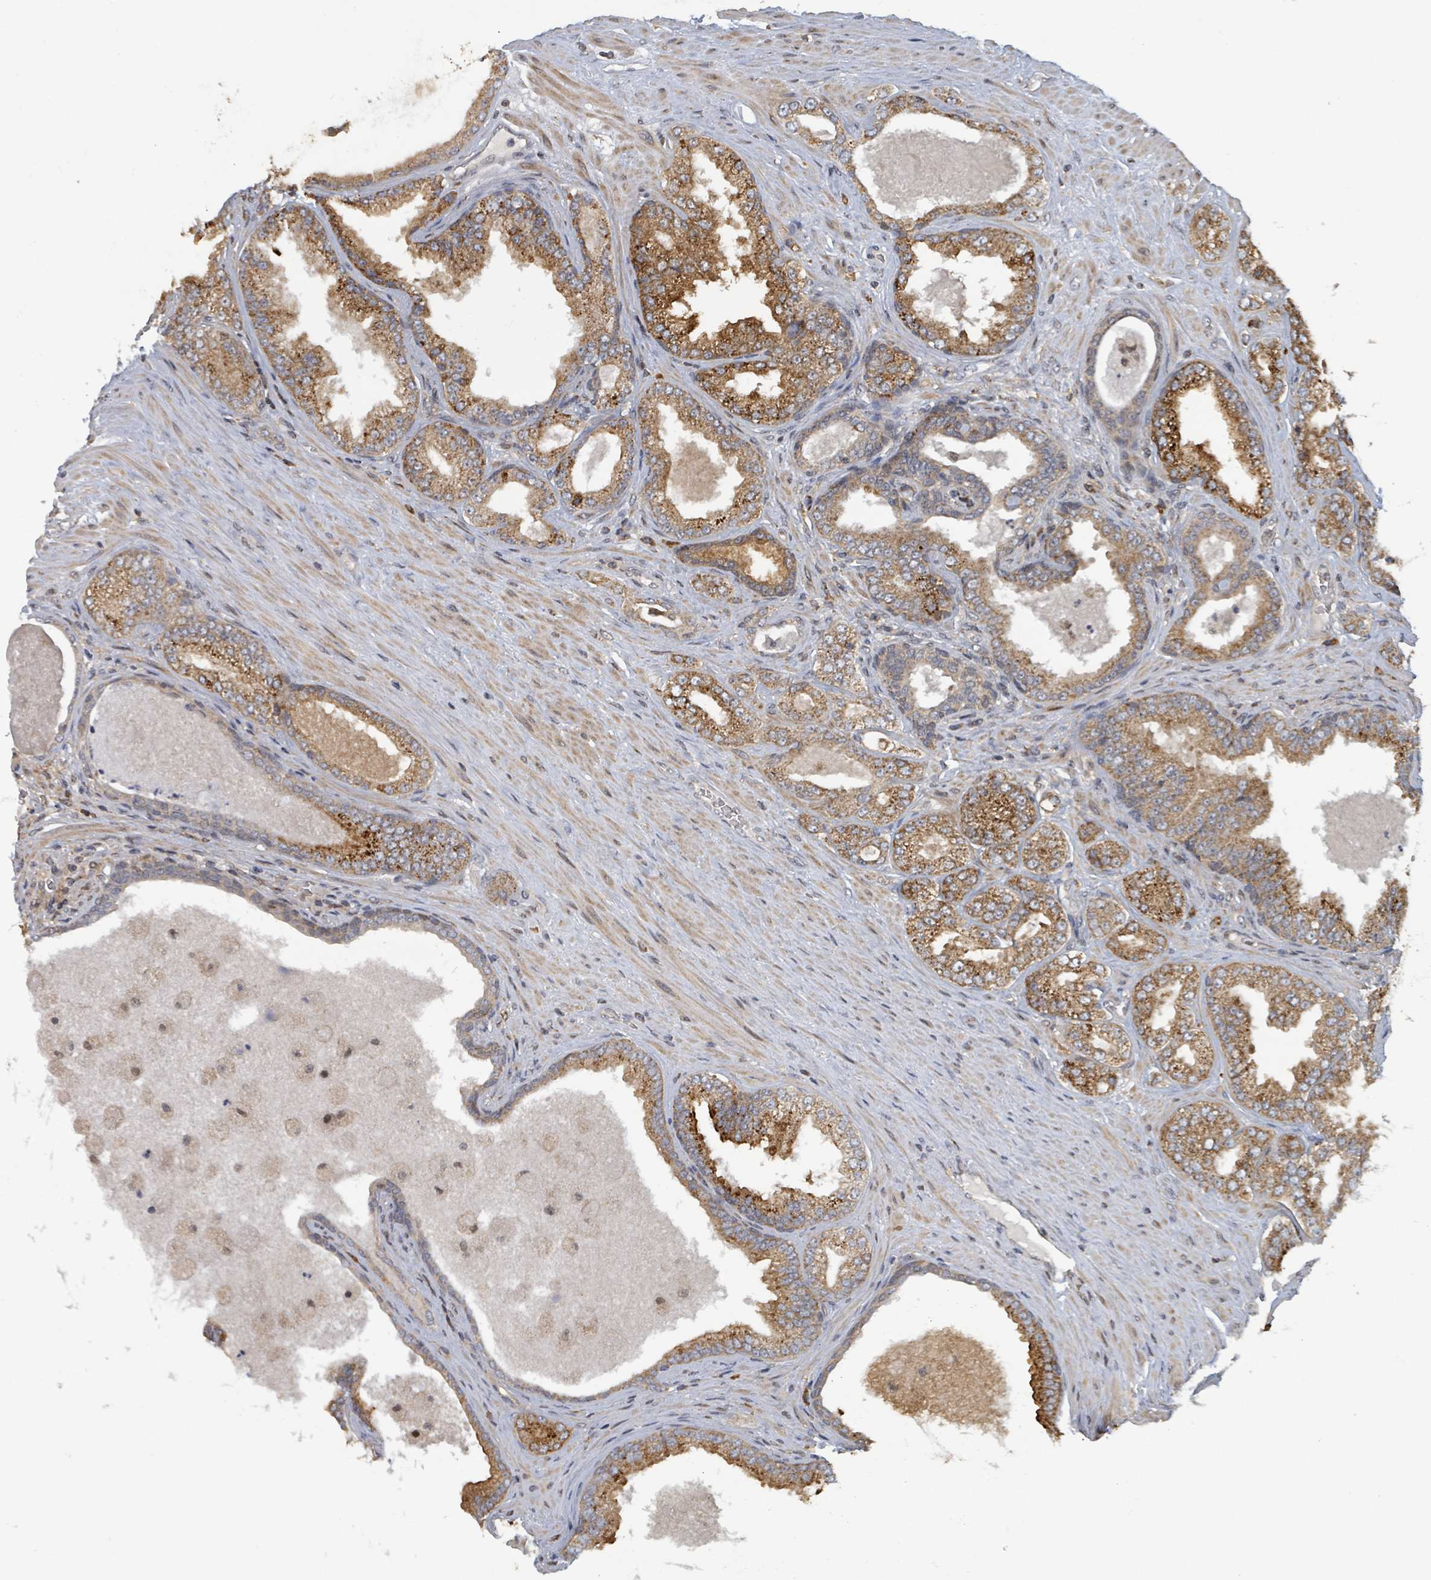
{"staining": {"intensity": "moderate", "quantity": ">75%", "location": "cytoplasmic/membranous"}, "tissue": "prostate cancer", "cell_type": "Tumor cells", "image_type": "cancer", "snomed": [{"axis": "morphology", "description": "Adenocarcinoma, Low grade"}, {"axis": "topography", "description": "Prostate"}], "caption": "A photomicrograph of prostate adenocarcinoma (low-grade) stained for a protein reveals moderate cytoplasmic/membranous brown staining in tumor cells. The staining was performed using DAB, with brown indicating positive protein expression. Nuclei are stained blue with hematoxylin.", "gene": "HIVEP1", "patient": {"sex": "male", "age": 63}}